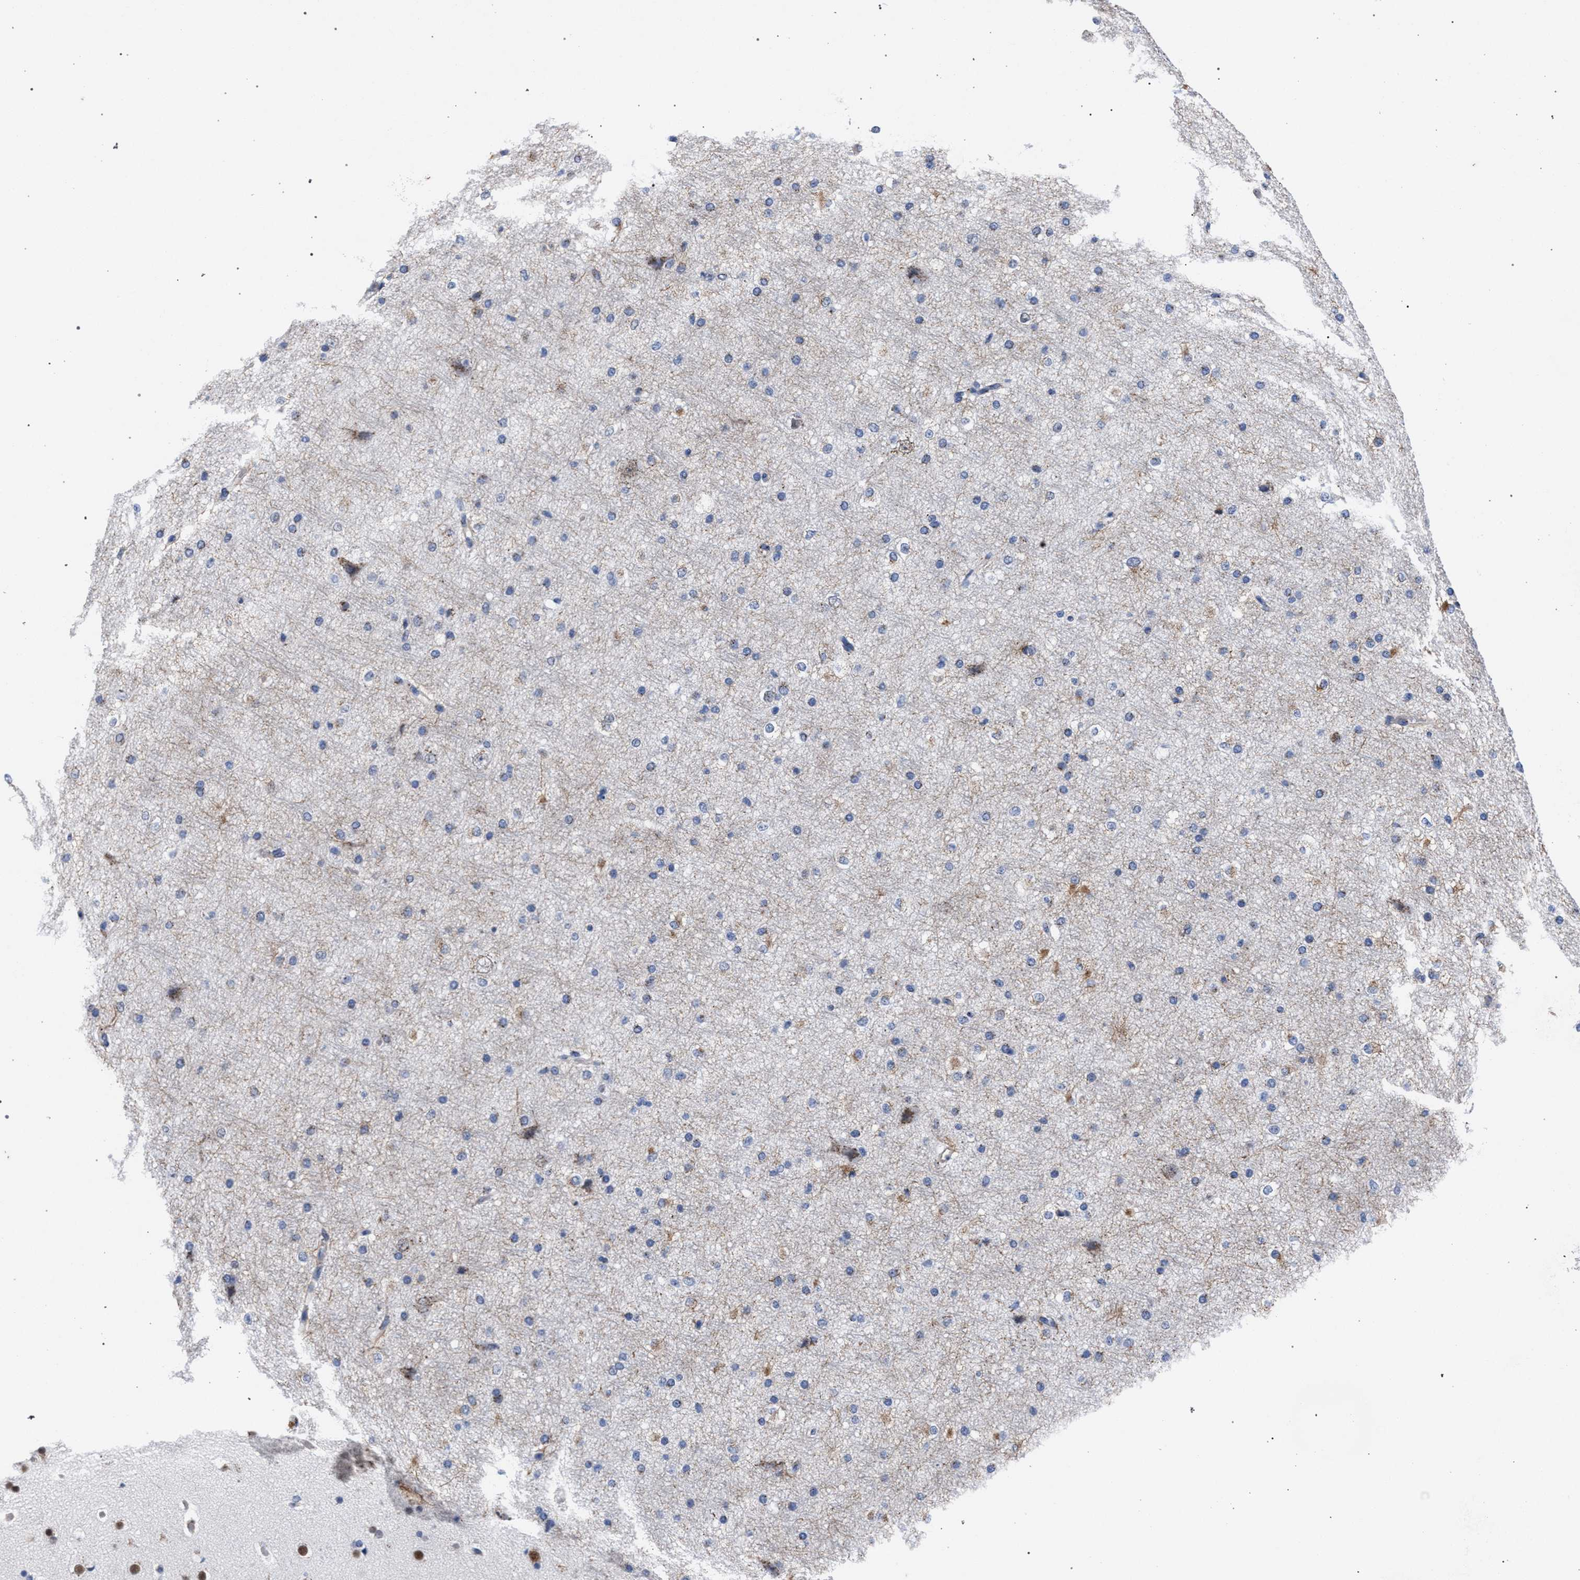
{"staining": {"intensity": "negative", "quantity": "none", "location": "none"}, "tissue": "cerebral cortex", "cell_type": "Endothelial cells", "image_type": "normal", "snomed": [{"axis": "morphology", "description": "Normal tissue, NOS"}, {"axis": "morphology", "description": "Developmental malformation"}, {"axis": "topography", "description": "Cerebral cortex"}], "caption": "This photomicrograph is of benign cerebral cortex stained with immunohistochemistry to label a protein in brown with the nuclei are counter-stained blue. There is no positivity in endothelial cells.", "gene": "GOLGA2", "patient": {"sex": "female", "age": 30}}